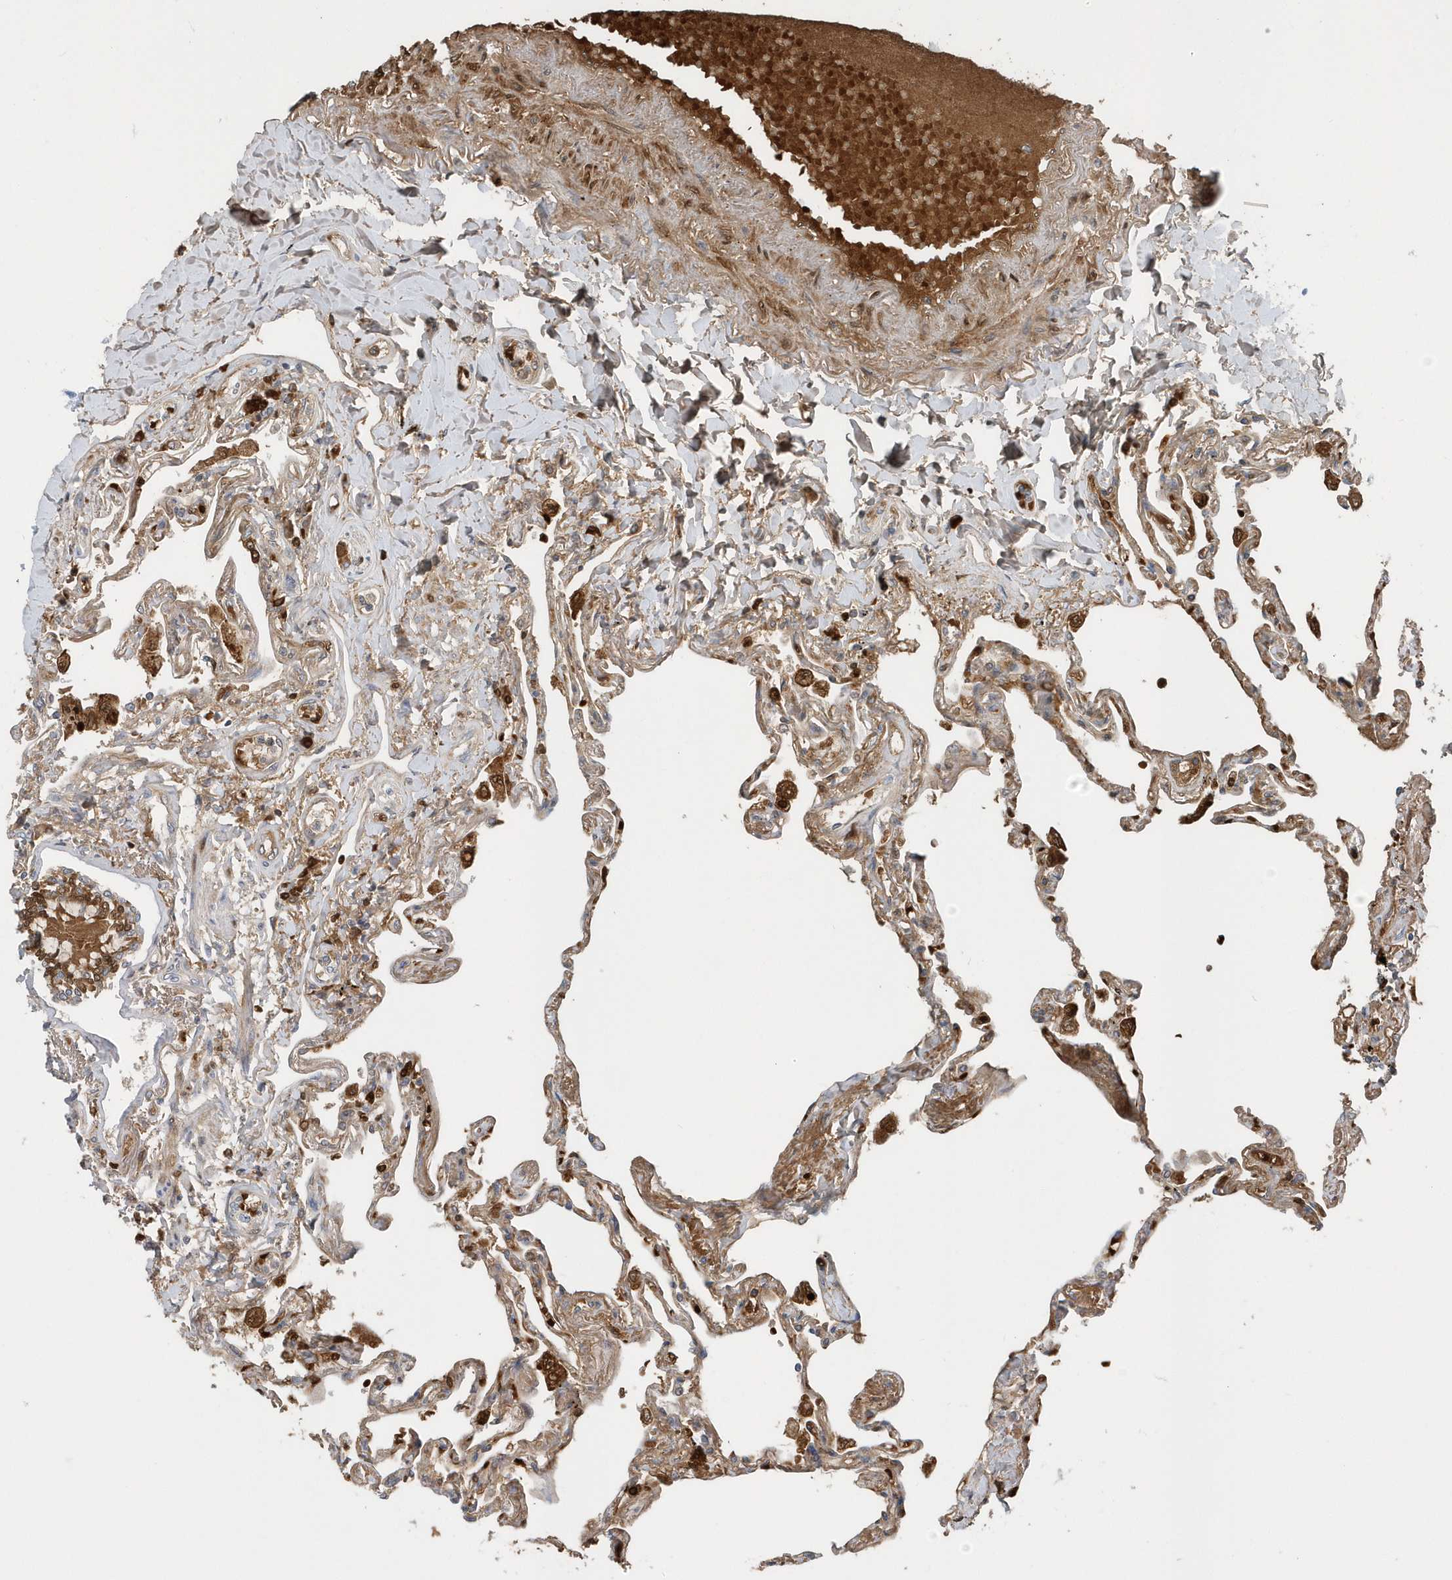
{"staining": {"intensity": "weak", "quantity": "<25%", "location": "cytoplasmic/membranous"}, "tissue": "lung", "cell_type": "Alveolar cells", "image_type": "normal", "snomed": [{"axis": "morphology", "description": "Normal tissue, NOS"}, {"axis": "topography", "description": "Lung"}], "caption": "Immunohistochemistry (IHC) photomicrograph of normal lung: lung stained with DAB (3,3'-diaminobenzidine) demonstrates no significant protein staining in alveolar cells.", "gene": "HBA2", "patient": {"sex": "female", "age": 67}}